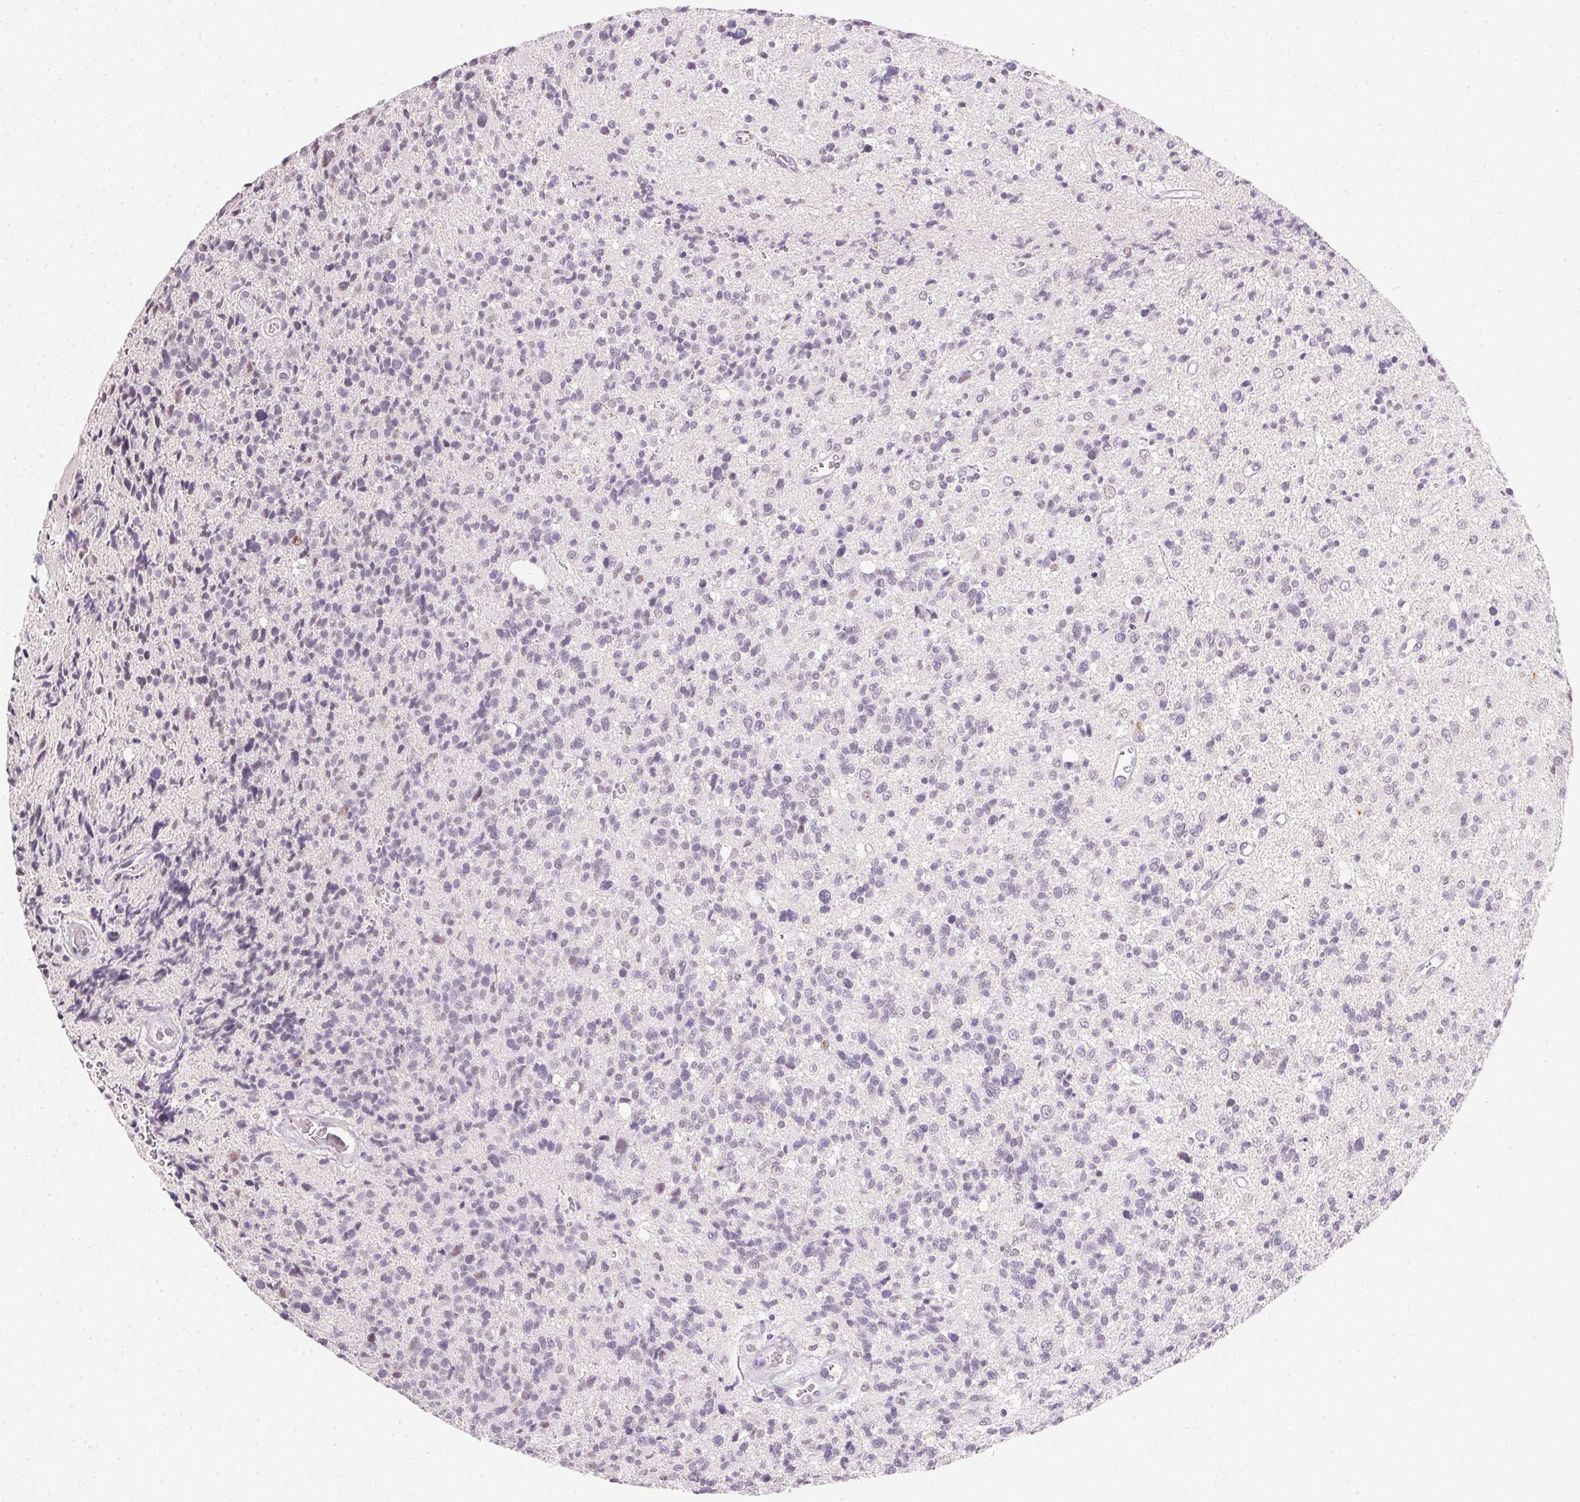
{"staining": {"intensity": "negative", "quantity": "none", "location": "none"}, "tissue": "glioma", "cell_type": "Tumor cells", "image_type": "cancer", "snomed": [{"axis": "morphology", "description": "Glioma, malignant, High grade"}, {"axis": "topography", "description": "Brain"}], "caption": "Immunohistochemistry photomicrograph of neoplastic tissue: human high-grade glioma (malignant) stained with DAB (3,3'-diaminobenzidine) demonstrates no significant protein expression in tumor cells.", "gene": "FNDC4", "patient": {"sex": "male", "age": 29}}